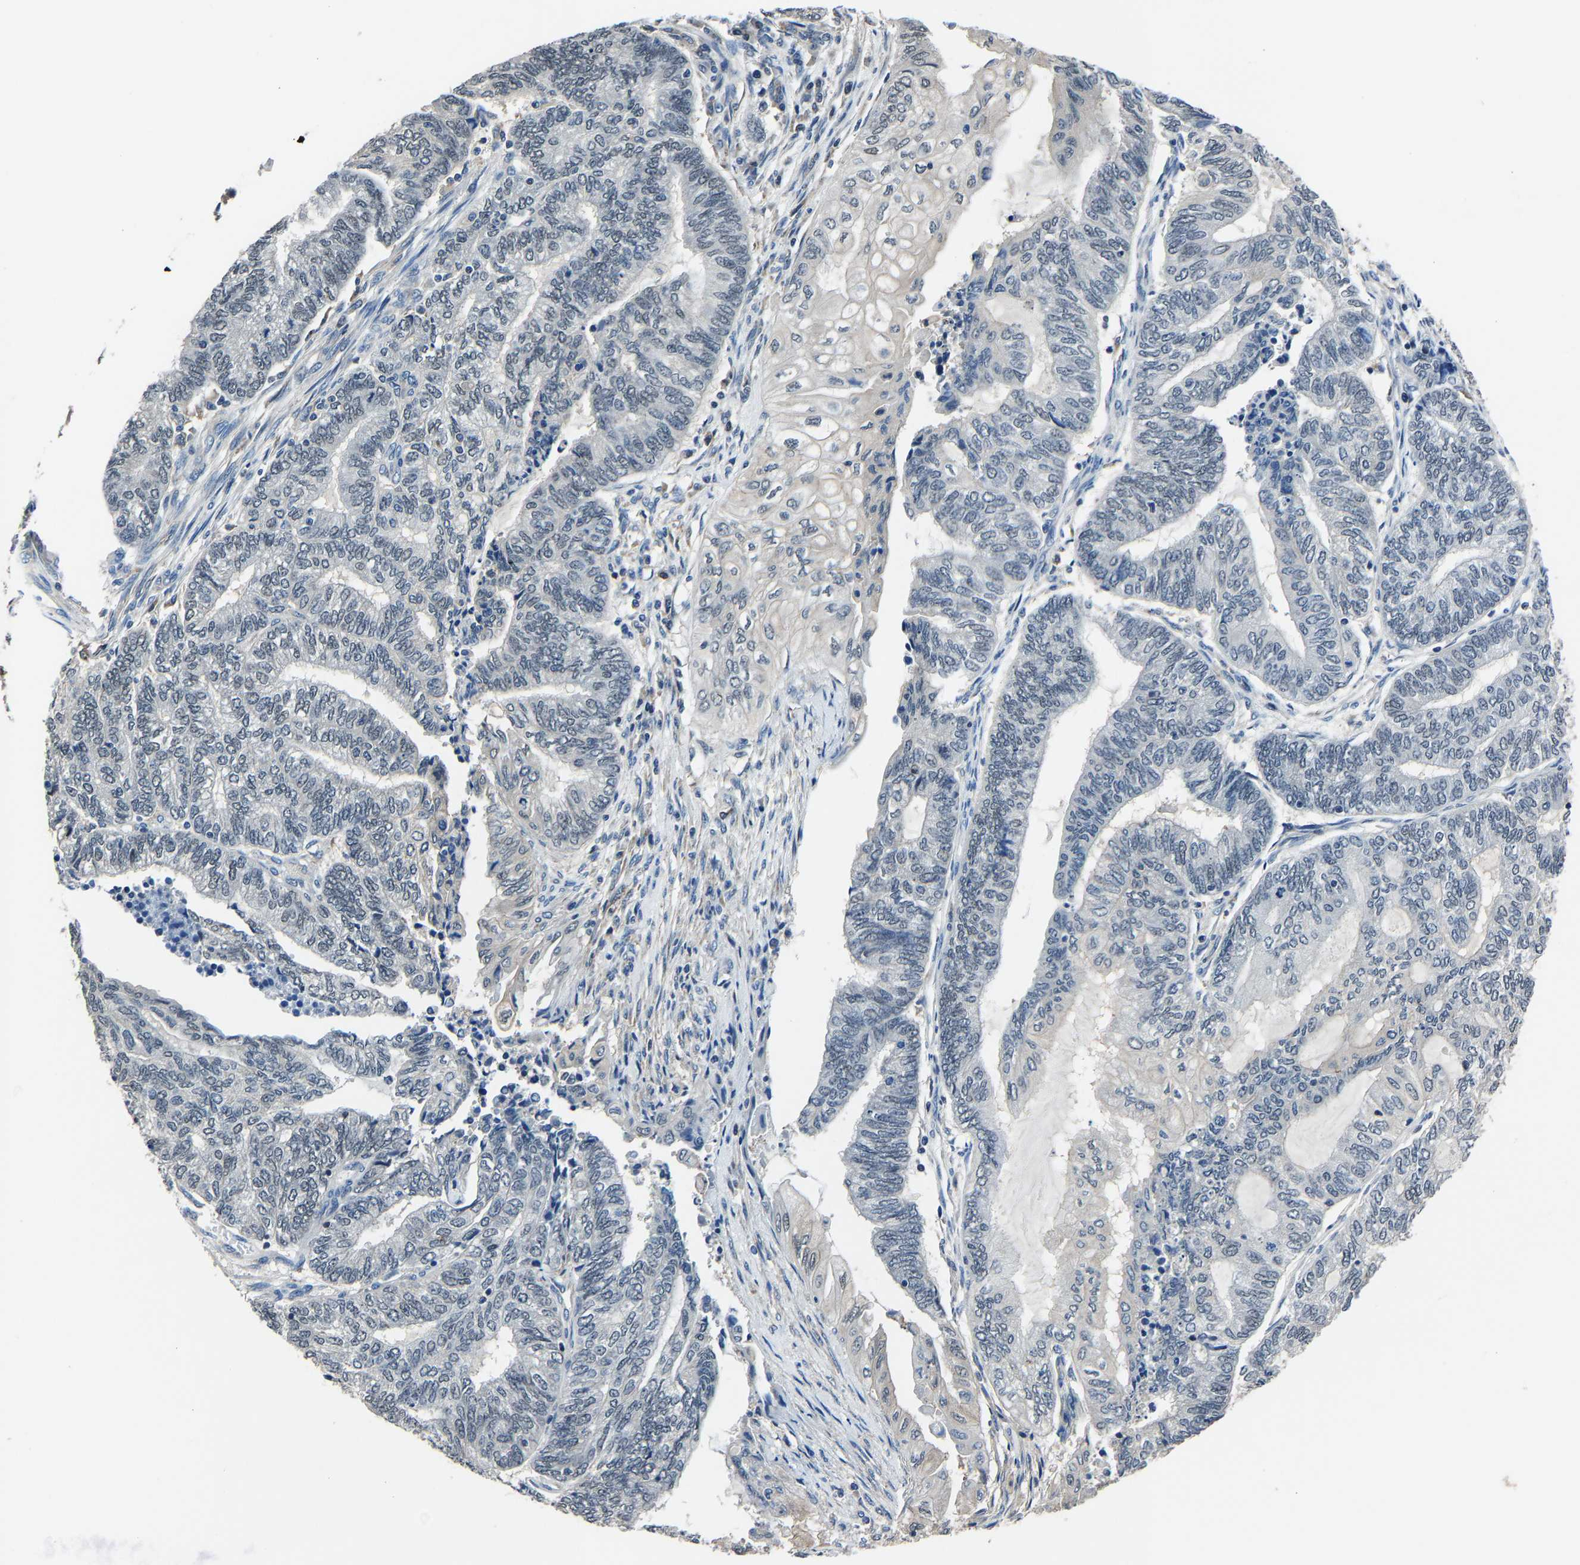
{"staining": {"intensity": "negative", "quantity": "none", "location": "none"}, "tissue": "endometrial cancer", "cell_type": "Tumor cells", "image_type": "cancer", "snomed": [{"axis": "morphology", "description": "Adenocarcinoma, NOS"}, {"axis": "topography", "description": "Uterus"}, {"axis": "topography", "description": "Endometrium"}], "caption": "Adenocarcinoma (endometrial) was stained to show a protein in brown. There is no significant staining in tumor cells. (DAB immunohistochemistry (IHC) with hematoxylin counter stain).", "gene": "STRBP", "patient": {"sex": "female", "age": 70}}